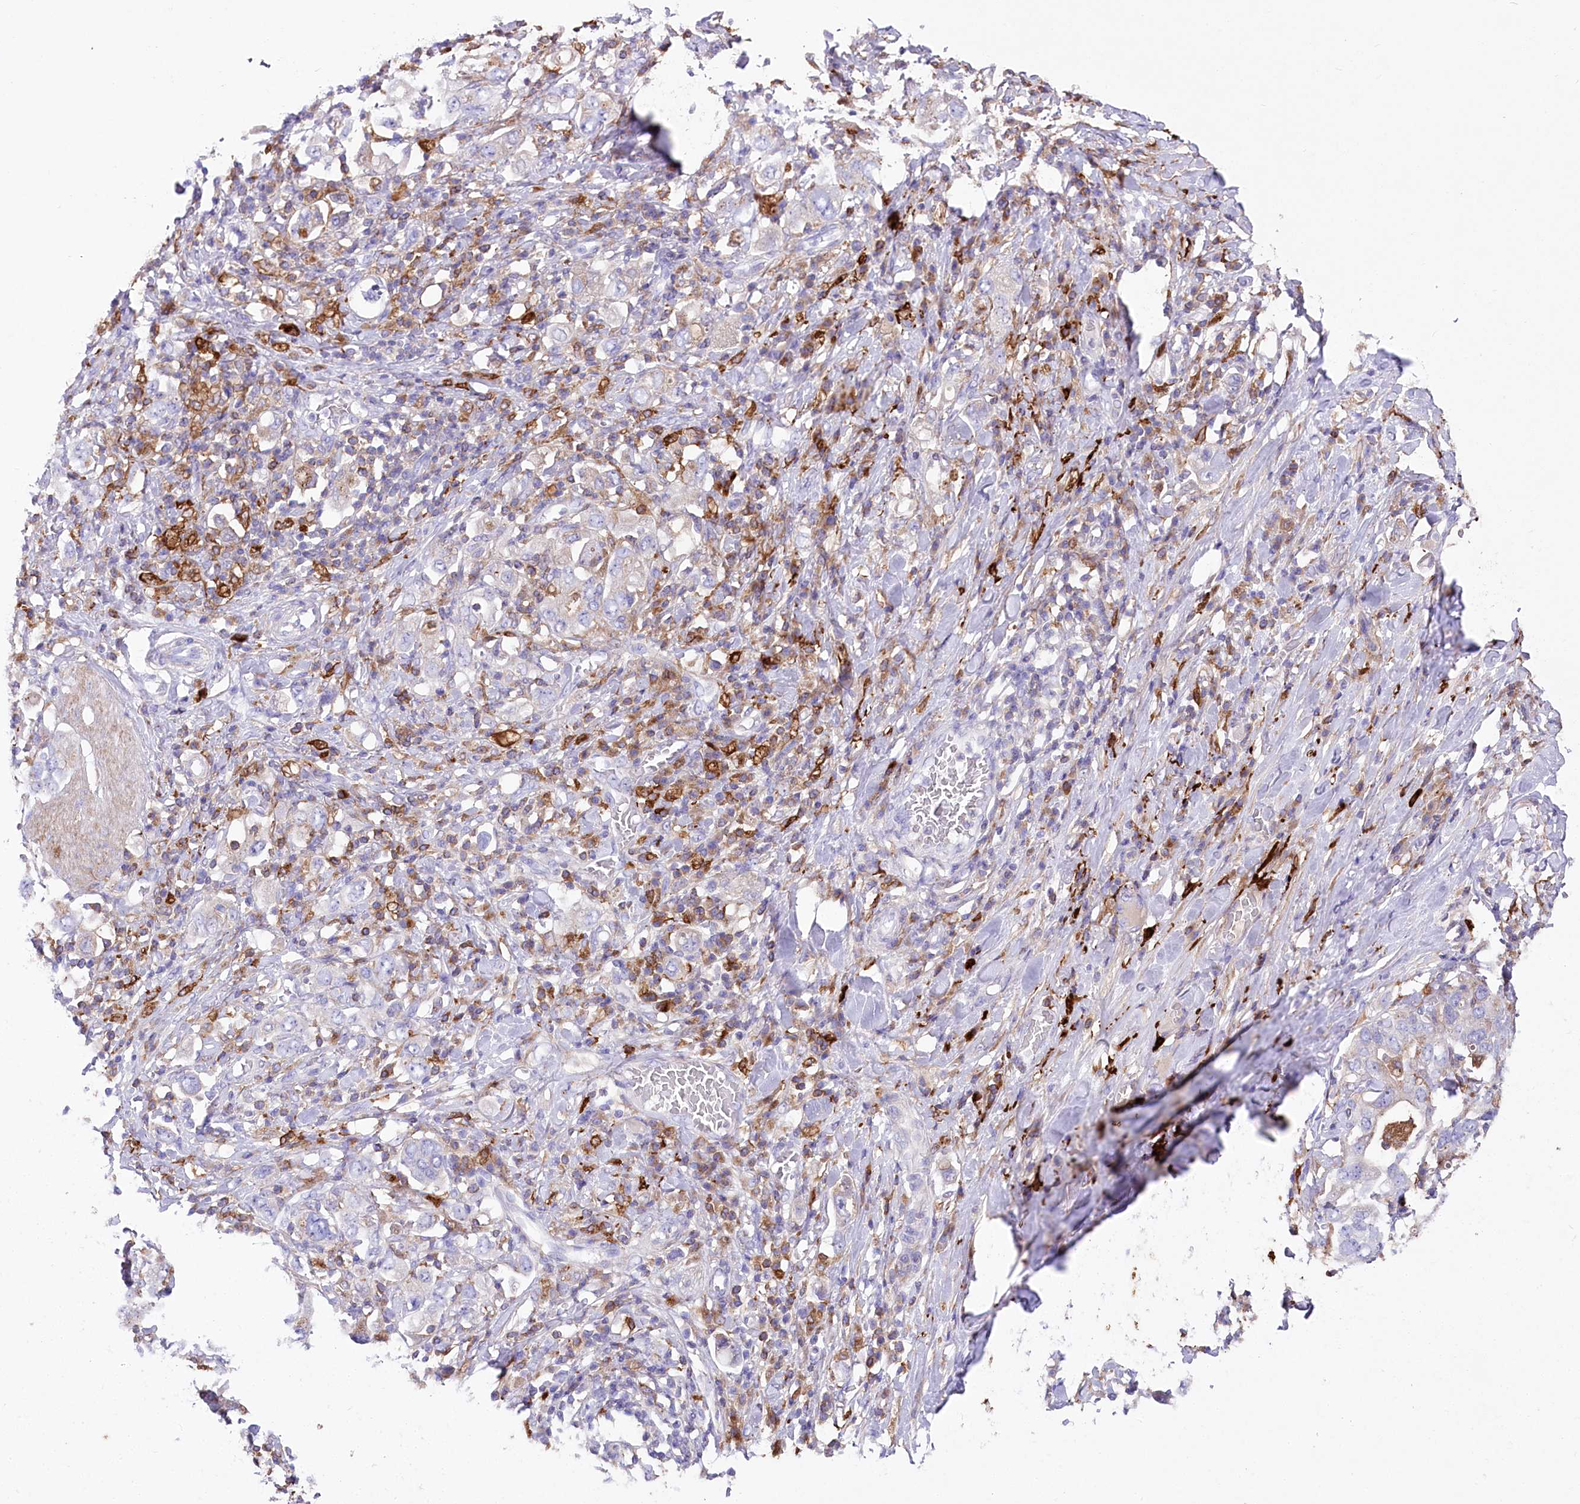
{"staining": {"intensity": "negative", "quantity": "none", "location": "none"}, "tissue": "stomach cancer", "cell_type": "Tumor cells", "image_type": "cancer", "snomed": [{"axis": "morphology", "description": "Adenocarcinoma, NOS"}, {"axis": "topography", "description": "Stomach, upper"}], "caption": "IHC image of neoplastic tissue: human adenocarcinoma (stomach) stained with DAB shows no significant protein positivity in tumor cells.", "gene": "DNAJC19", "patient": {"sex": "male", "age": 62}}